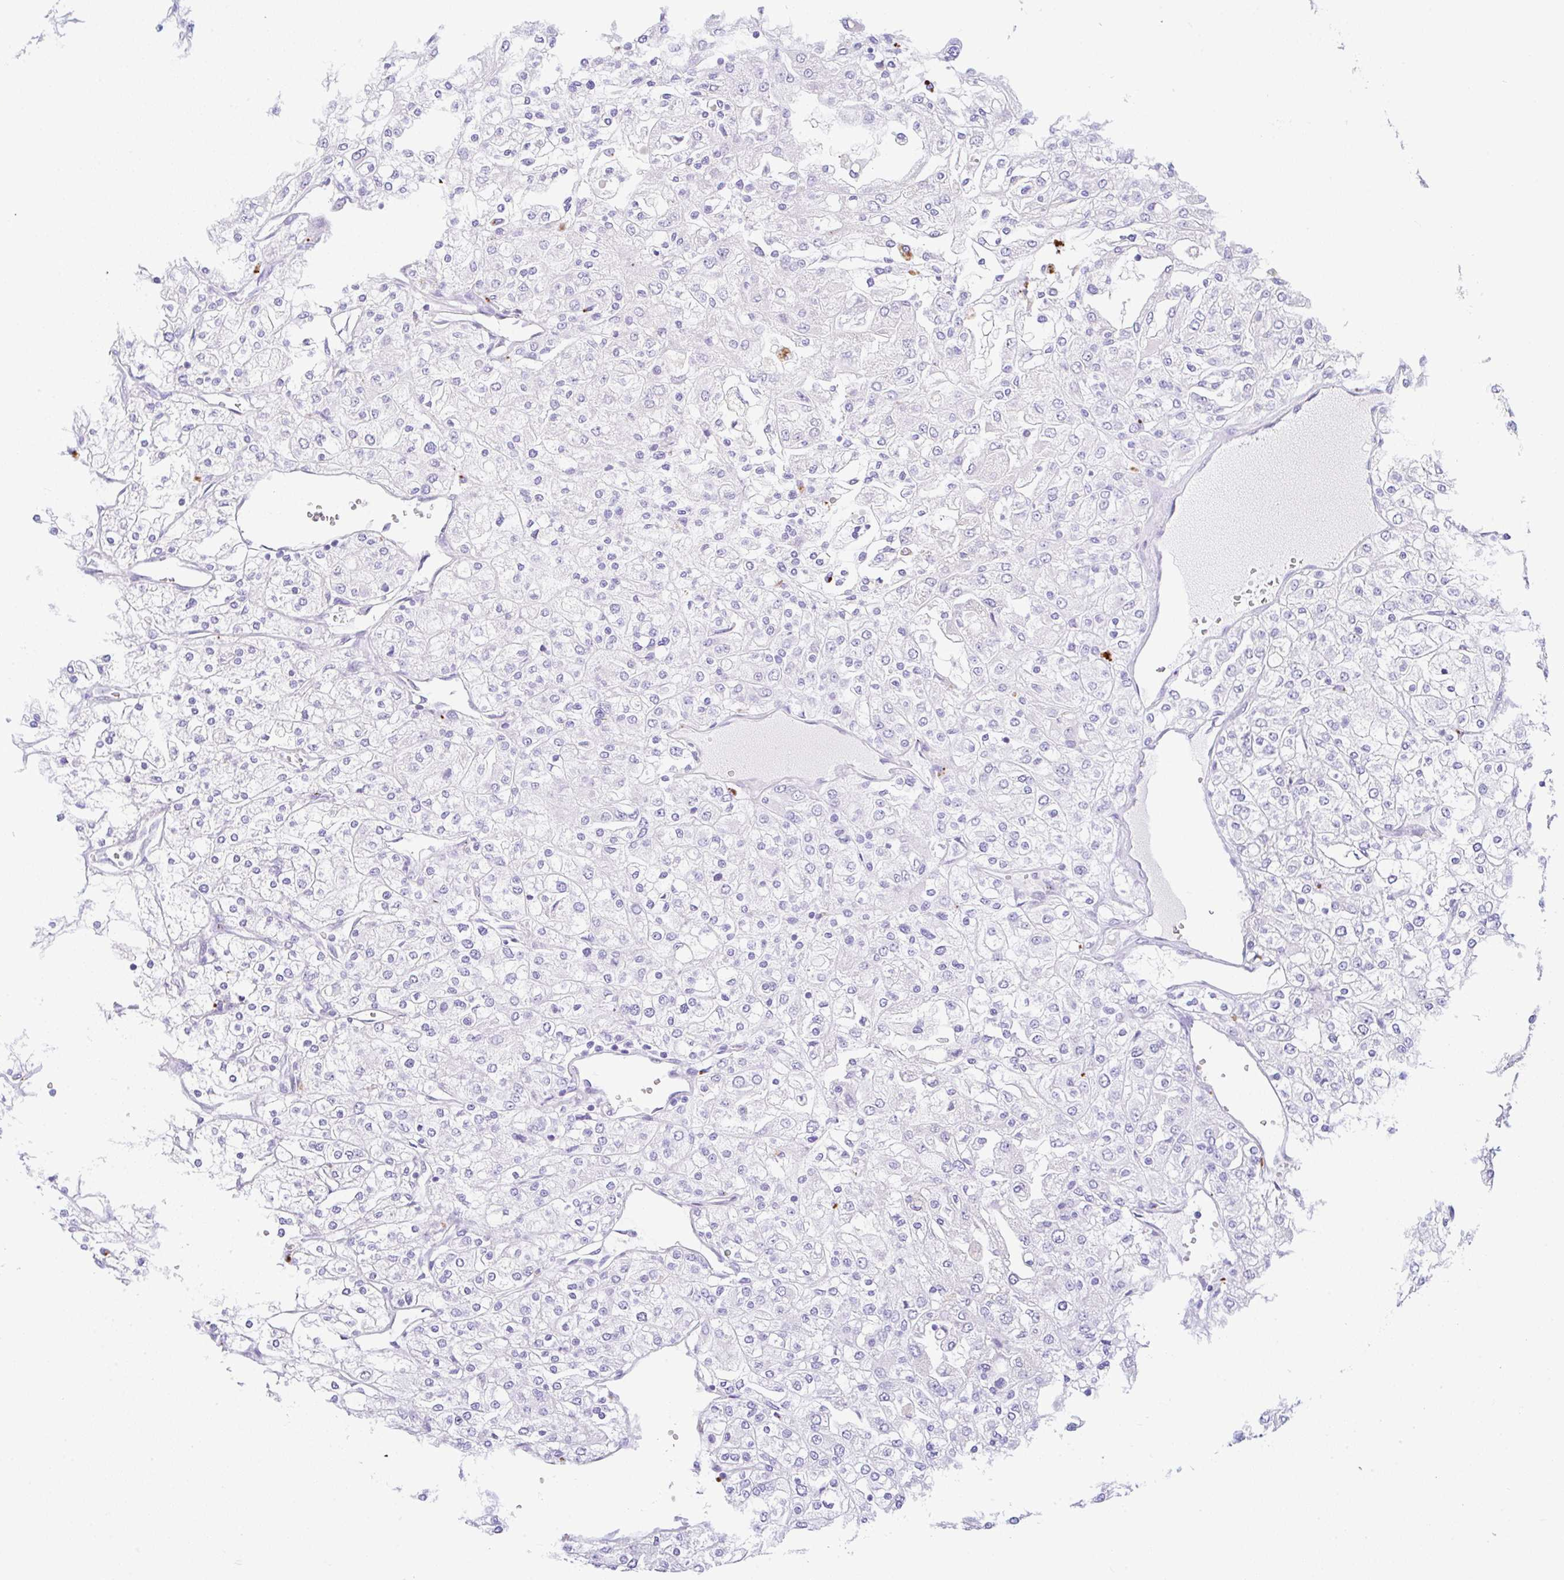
{"staining": {"intensity": "negative", "quantity": "none", "location": "none"}, "tissue": "renal cancer", "cell_type": "Tumor cells", "image_type": "cancer", "snomed": [{"axis": "morphology", "description": "Adenocarcinoma, NOS"}, {"axis": "topography", "description": "Kidney"}], "caption": "DAB (3,3'-diaminobenzidine) immunohistochemical staining of renal cancer (adenocarcinoma) reveals no significant expression in tumor cells.", "gene": "NDUFAF8", "patient": {"sex": "male", "age": 80}}